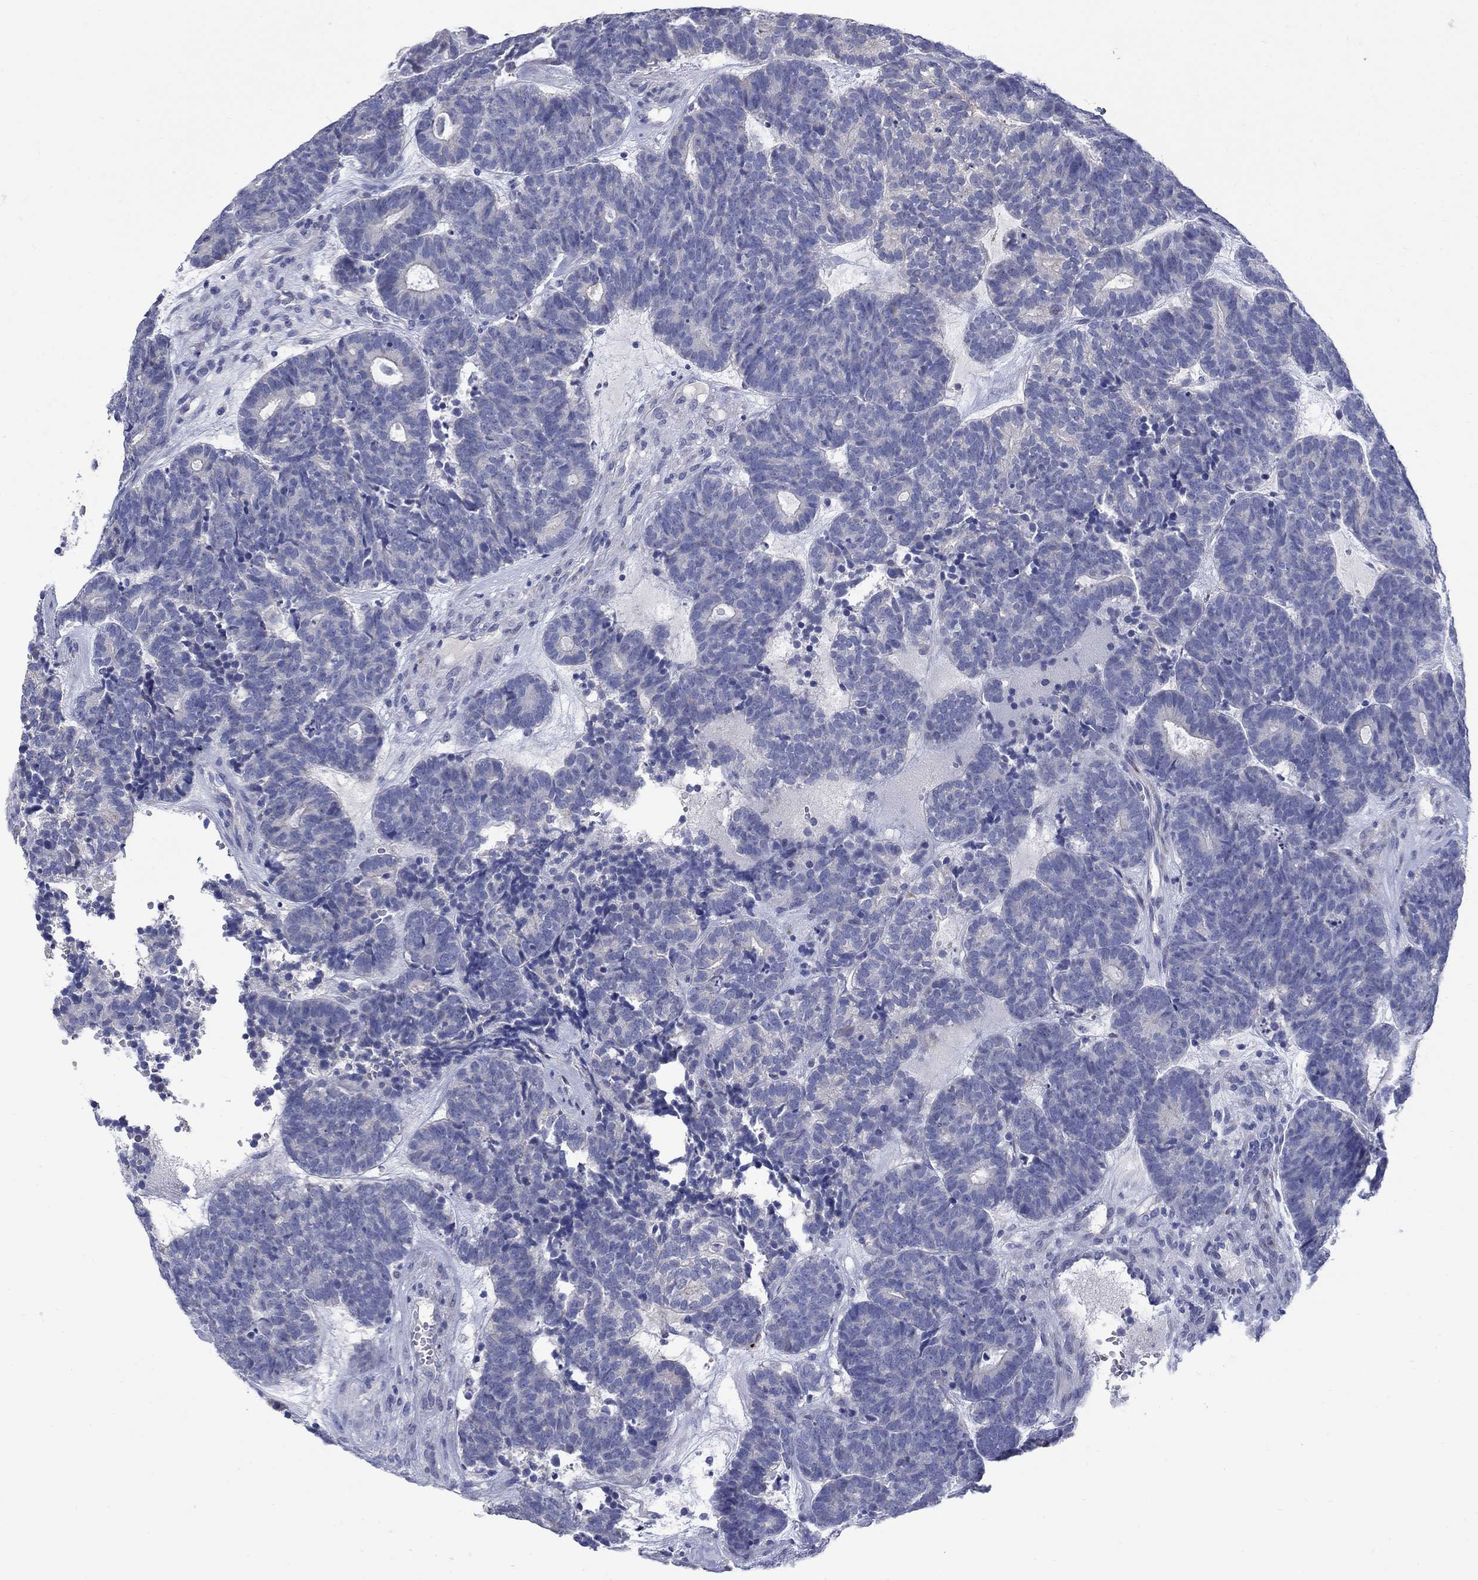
{"staining": {"intensity": "negative", "quantity": "none", "location": "none"}, "tissue": "head and neck cancer", "cell_type": "Tumor cells", "image_type": "cancer", "snomed": [{"axis": "morphology", "description": "Adenocarcinoma, NOS"}, {"axis": "topography", "description": "Head-Neck"}], "caption": "Immunohistochemical staining of adenocarcinoma (head and neck) exhibits no significant staining in tumor cells.", "gene": "REEP2", "patient": {"sex": "female", "age": 81}}